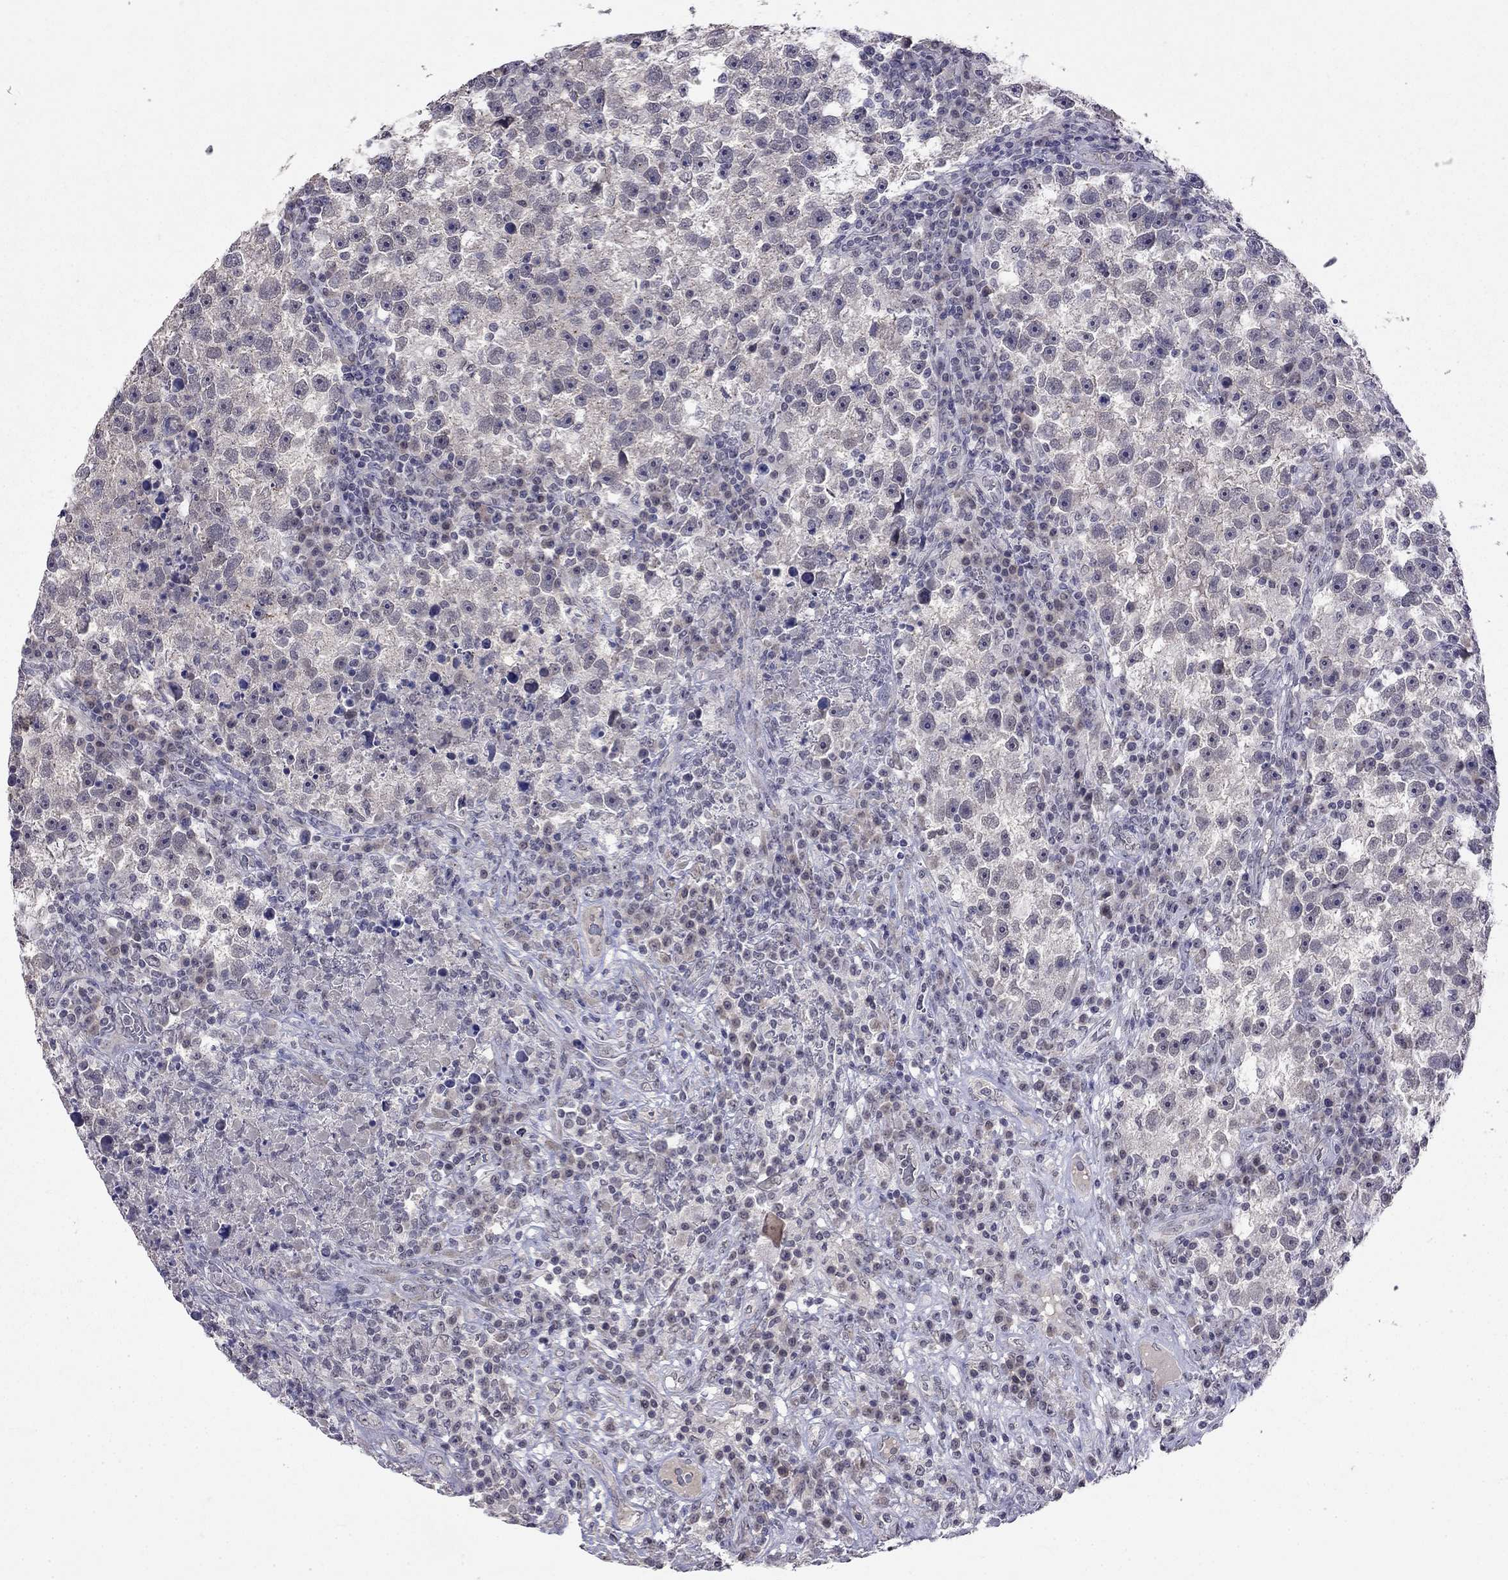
{"staining": {"intensity": "negative", "quantity": "none", "location": "none"}, "tissue": "testis cancer", "cell_type": "Tumor cells", "image_type": "cancer", "snomed": [{"axis": "morphology", "description": "Seminoma, NOS"}, {"axis": "topography", "description": "Testis"}], "caption": "There is no significant staining in tumor cells of testis cancer.", "gene": "WNK3", "patient": {"sex": "male", "age": 47}}